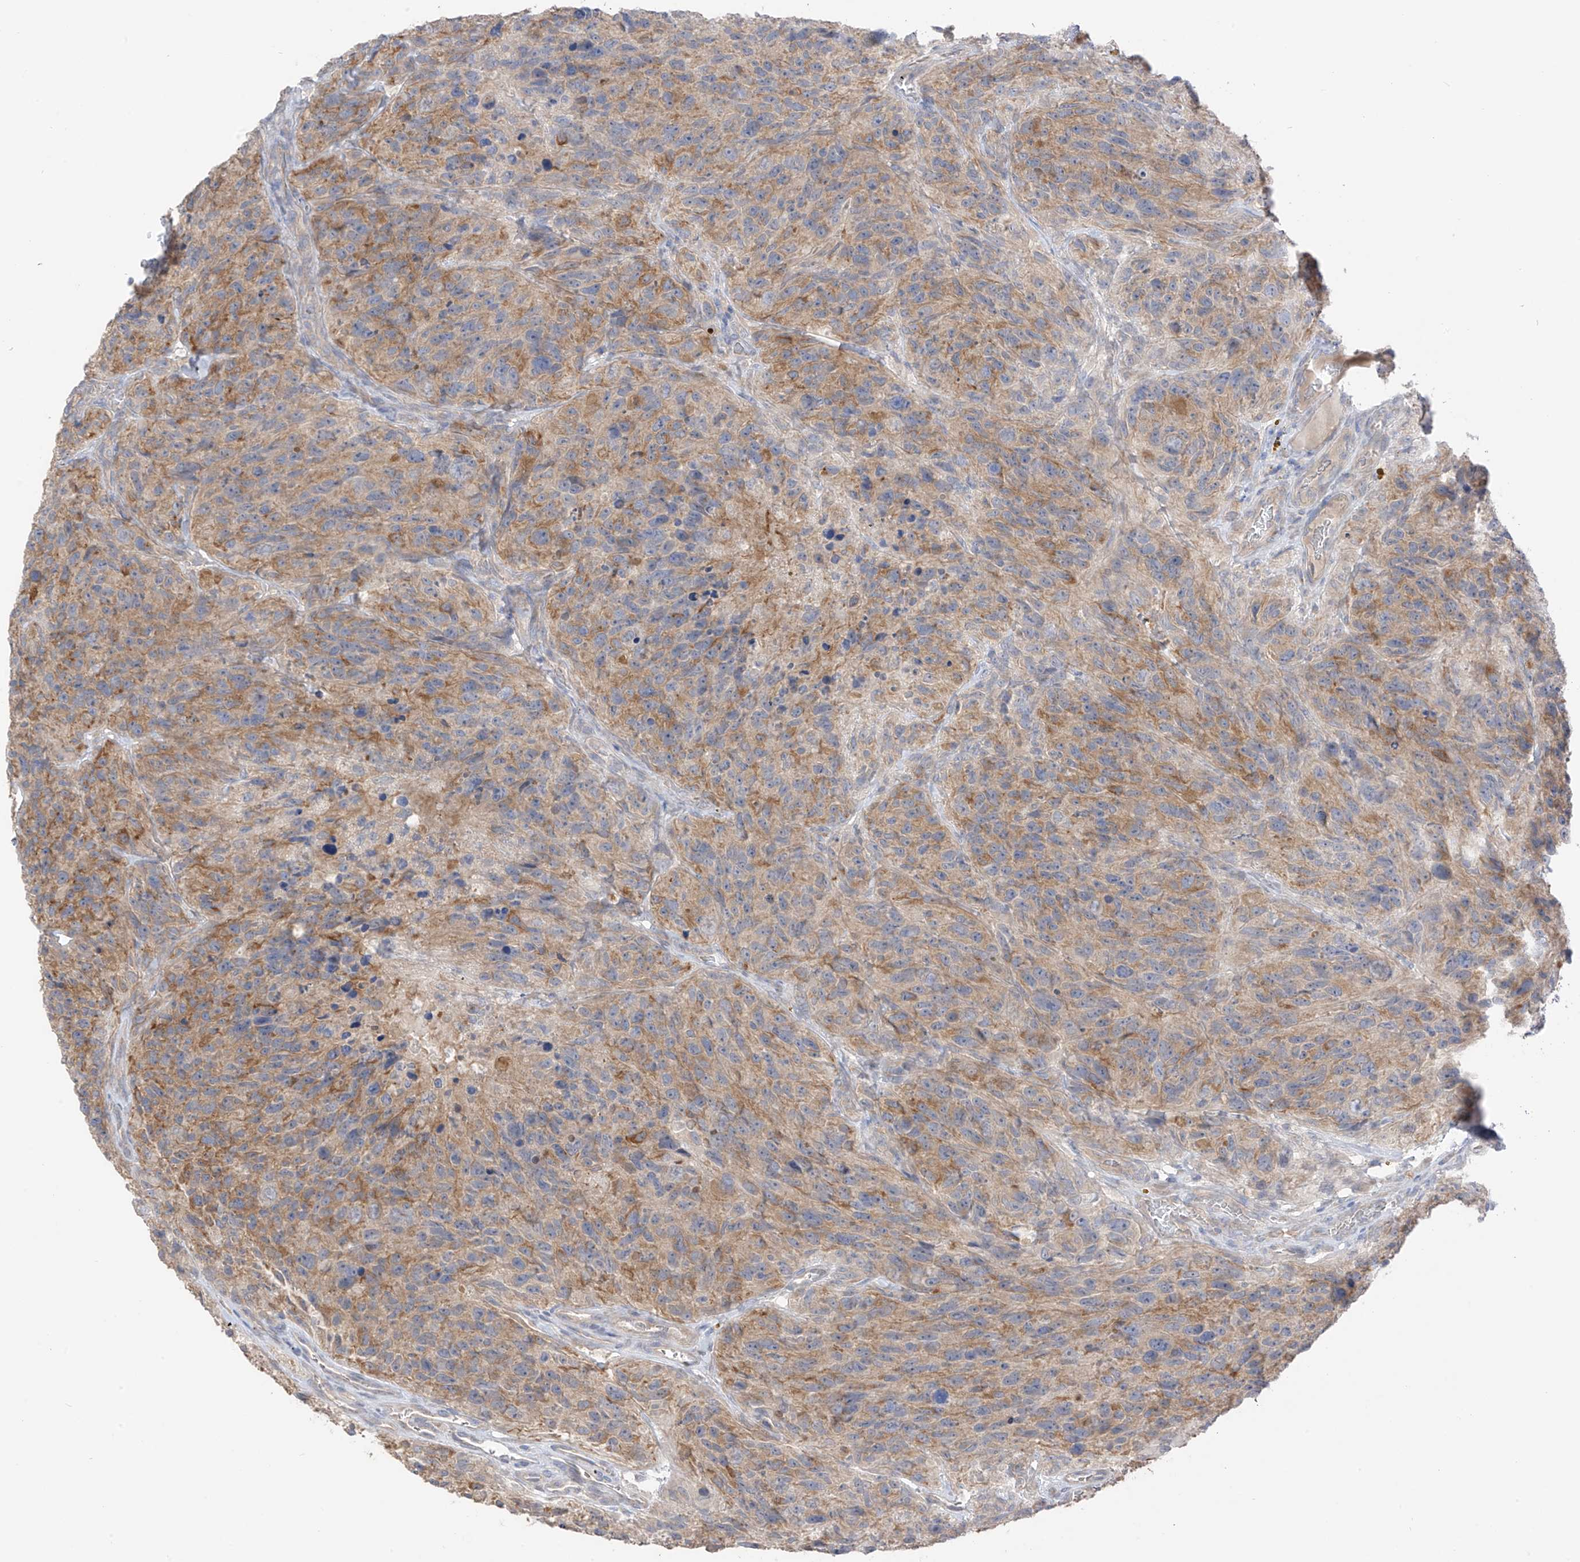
{"staining": {"intensity": "weak", "quantity": "25%-75%", "location": "cytoplasmic/membranous"}, "tissue": "glioma", "cell_type": "Tumor cells", "image_type": "cancer", "snomed": [{"axis": "morphology", "description": "Glioma, malignant, High grade"}, {"axis": "topography", "description": "Brain"}], "caption": "Brown immunohistochemical staining in malignant glioma (high-grade) exhibits weak cytoplasmic/membranous positivity in approximately 25%-75% of tumor cells. Using DAB (3,3'-diaminobenzidine) (brown) and hematoxylin (blue) stains, captured at high magnification using brightfield microscopy.", "gene": "NALCN", "patient": {"sex": "male", "age": 69}}